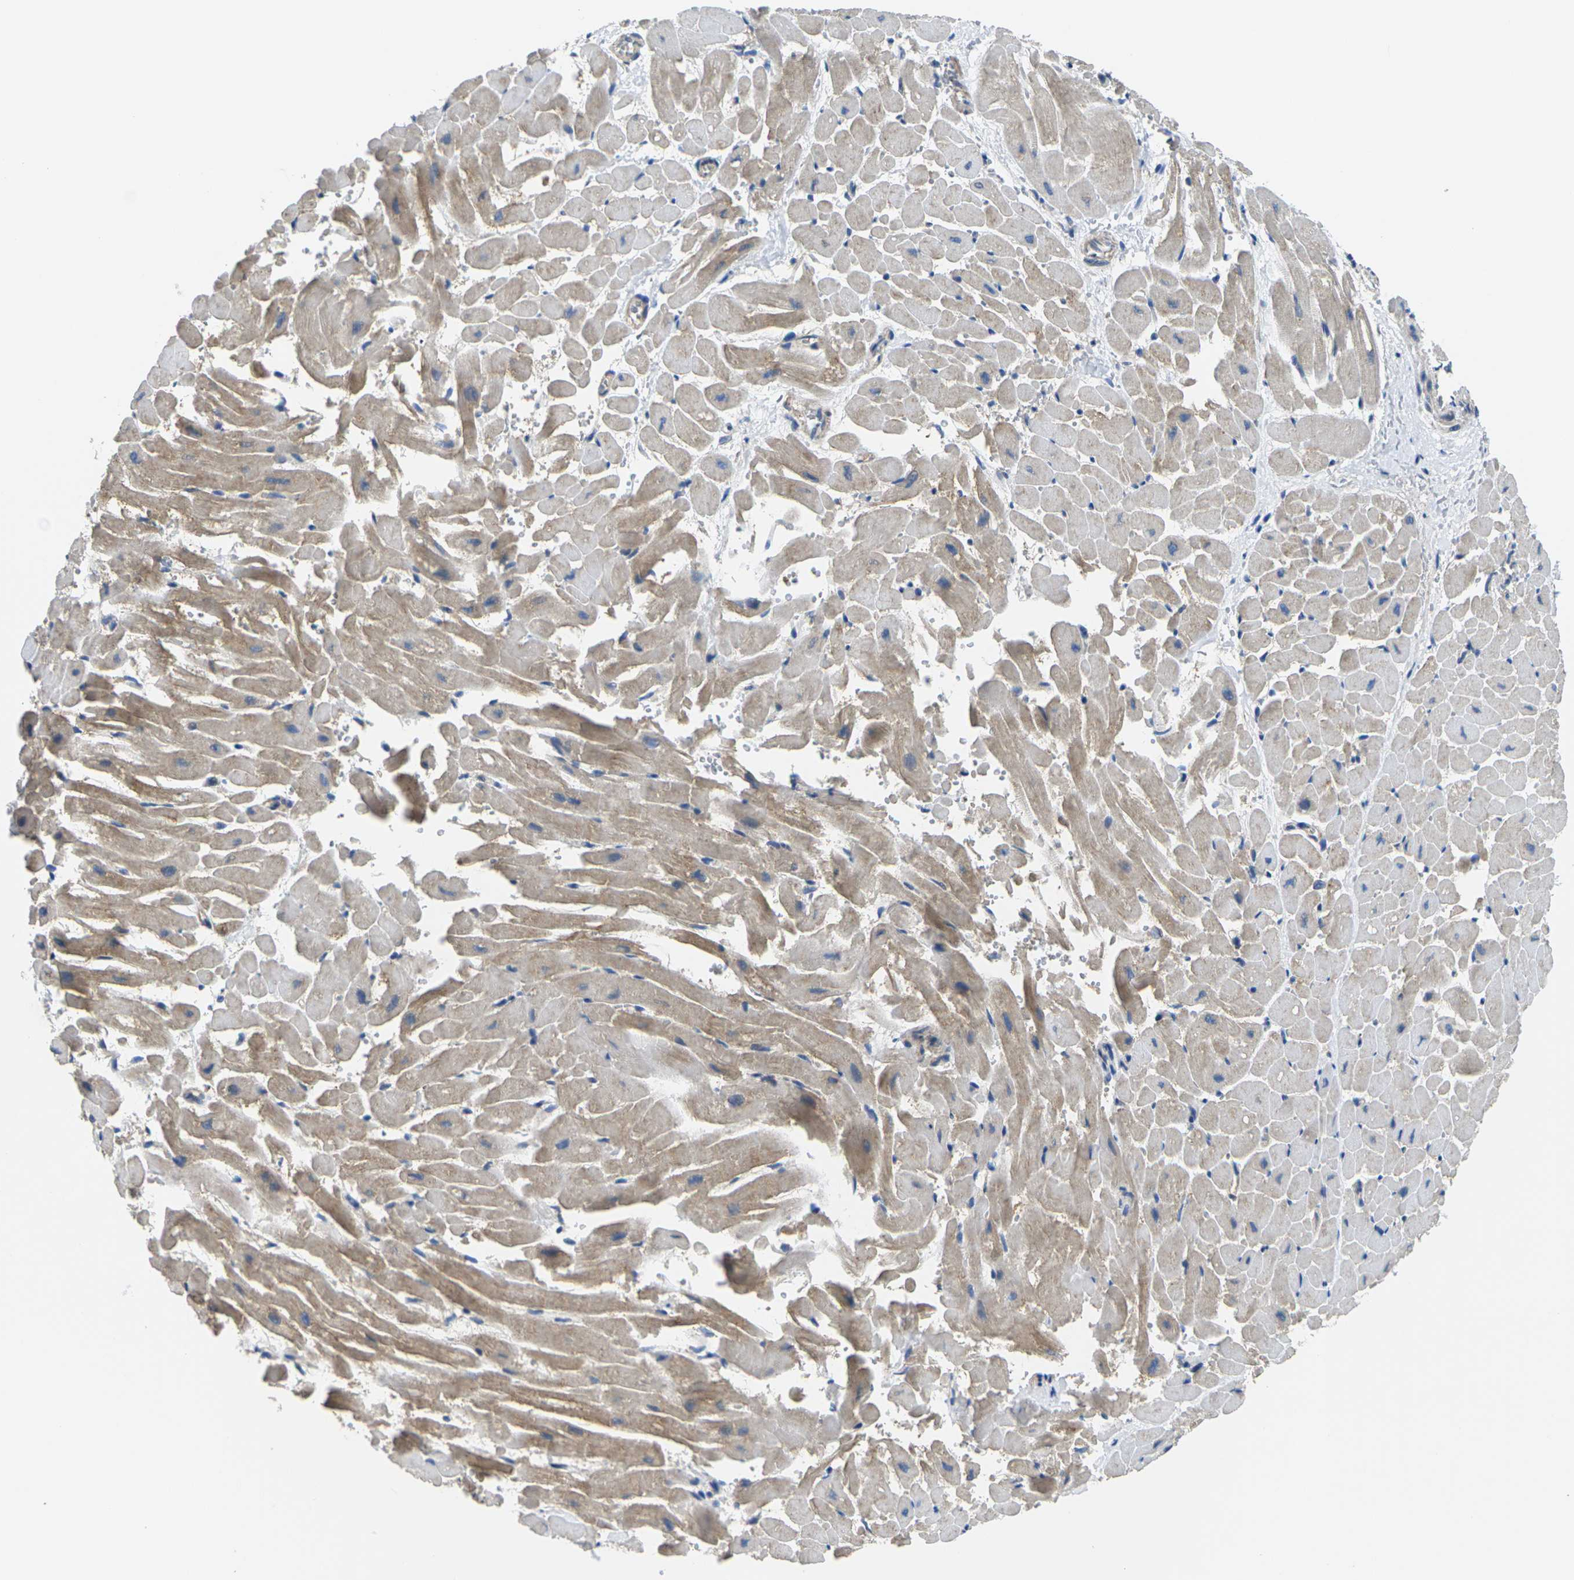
{"staining": {"intensity": "weak", "quantity": "<25%", "location": "cytoplasmic/membranous"}, "tissue": "heart muscle", "cell_type": "Cardiomyocytes", "image_type": "normal", "snomed": [{"axis": "morphology", "description": "Normal tissue, NOS"}, {"axis": "topography", "description": "Heart"}], "caption": "Immunohistochemistry micrograph of unremarkable heart muscle: human heart muscle stained with DAB (3,3'-diaminobenzidine) reveals no significant protein positivity in cardiomyocytes. Brightfield microscopy of immunohistochemistry (IHC) stained with DAB (3,3'-diaminobenzidine) (brown) and hematoxylin (blue), captured at high magnification.", "gene": "TMCC2", "patient": {"sex": "male", "age": 45}}